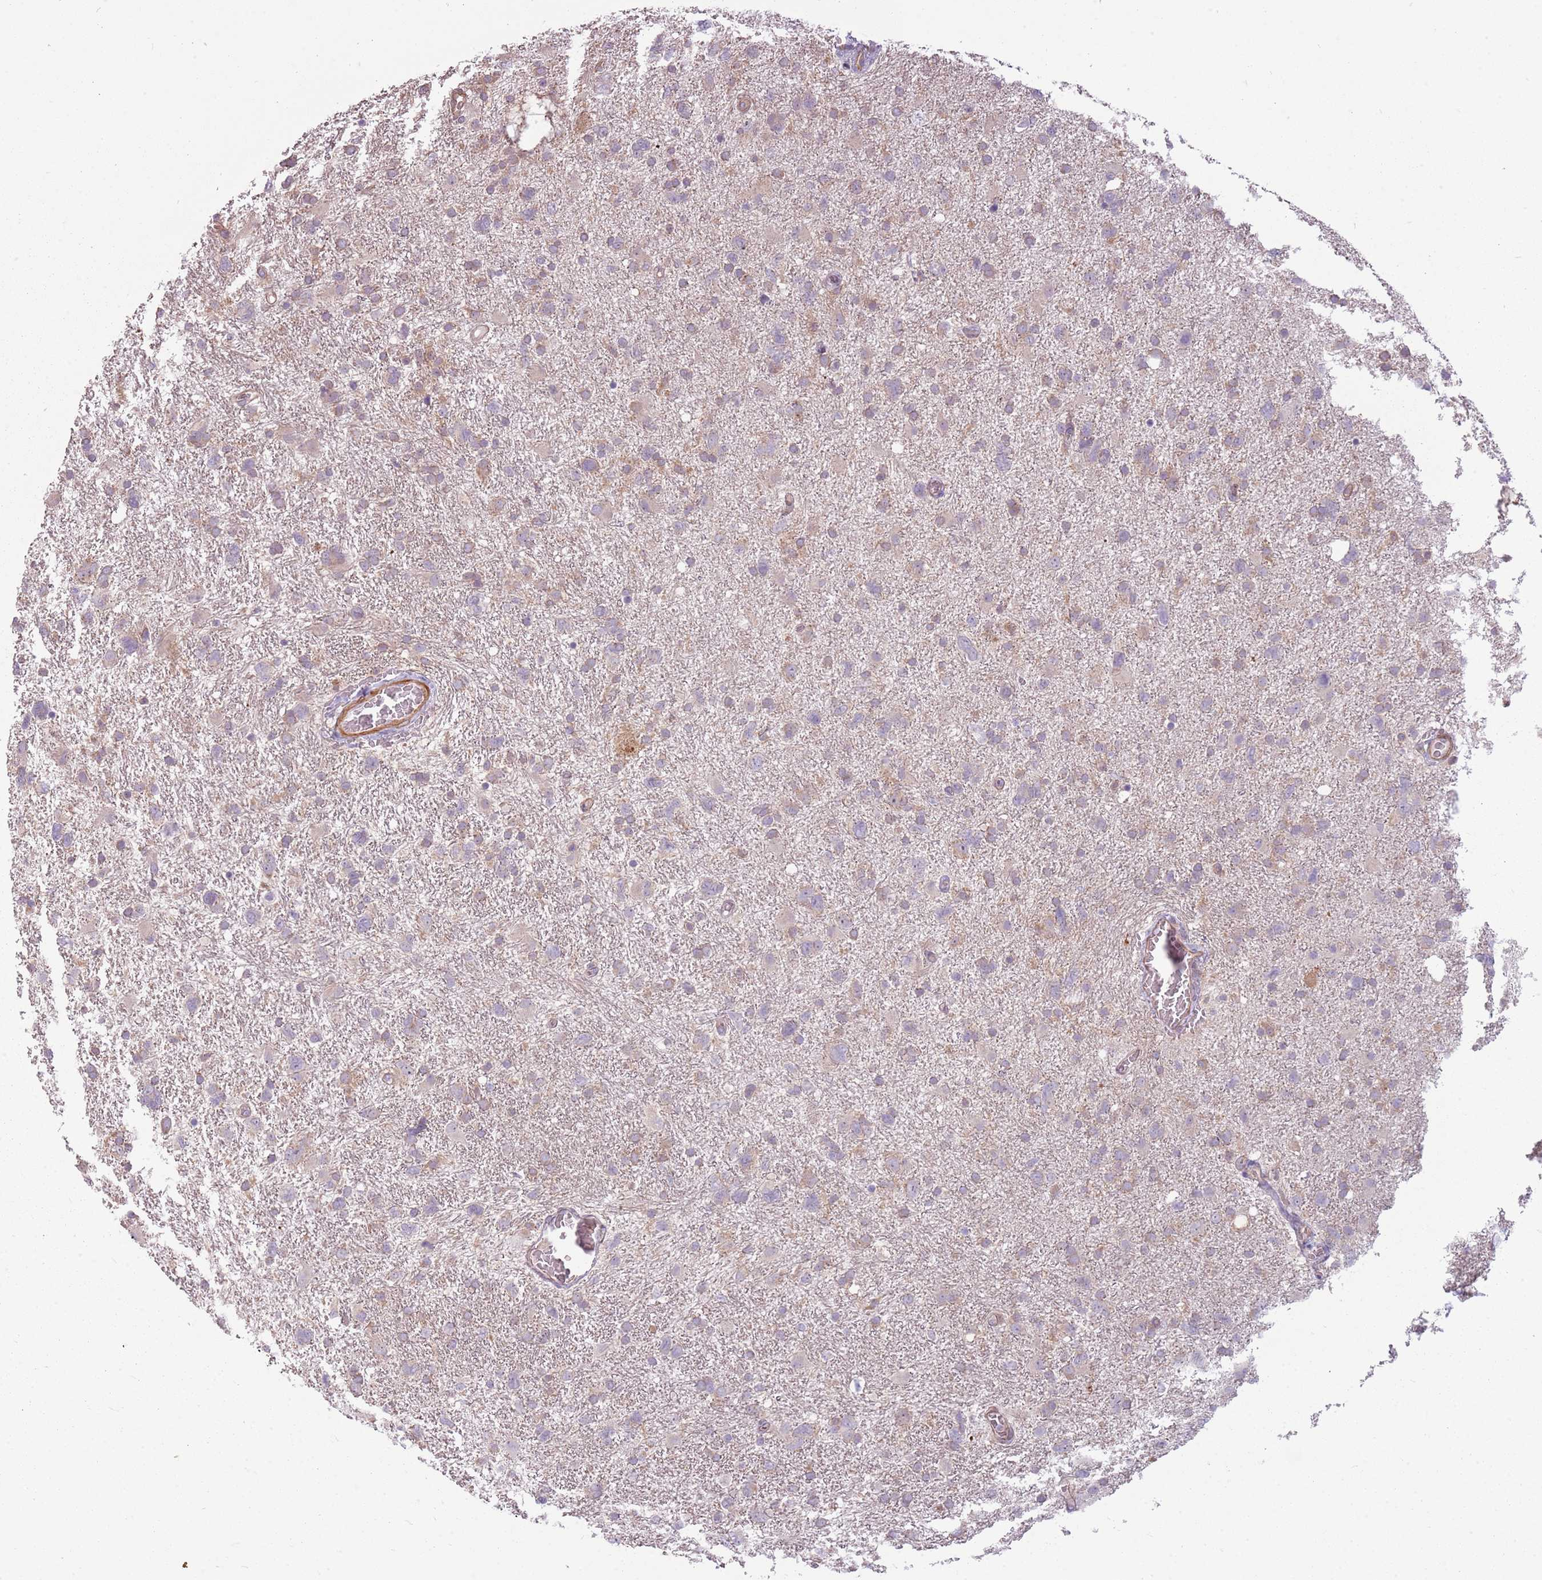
{"staining": {"intensity": "weak", "quantity": "<25%", "location": "cytoplasmic/membranous"}, "tissue": "glioma", "cell_type": "Tumor cells", "image_type": "cancer", "snomed": [{"axis": "morphology", "description": "Glioma, malignant, High grade"}, {"axis": "topography", "description": "Brain"}], "caption": "Glioma was stained to show a protein in brown. There is no significant expression in tumor cells.", "gene": "RPL21", "patient": {"sex": "male", "age": 61}}